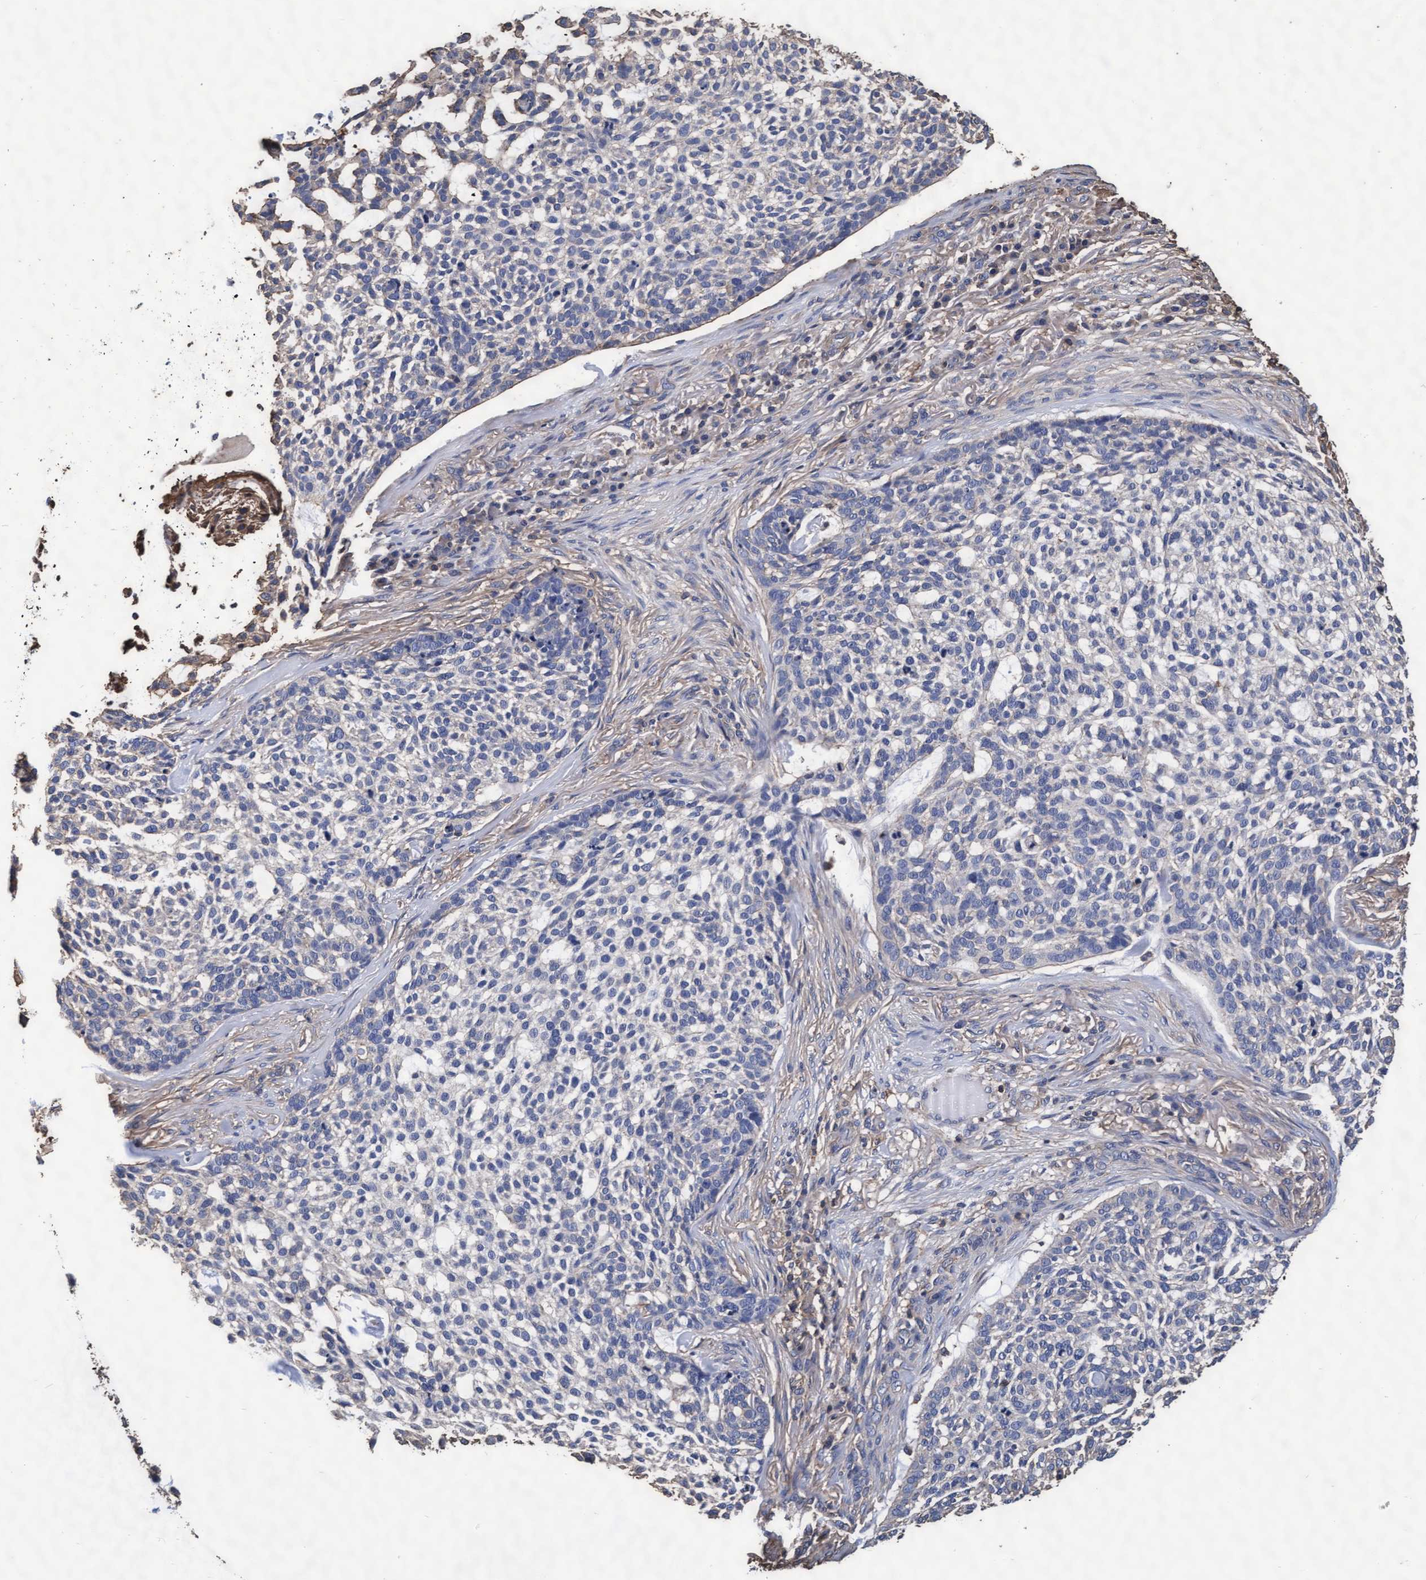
{"staining": {"intensity": "negative", "quantity": "none", "location": "none"}, "tissue": "skin cancer", "cell_type": "Tumor cells", "image_type": "cancer", "snomed": [{"axis": "morphology", "description": "Basal cell carcinoma"}, {"axis": "topography", "description": "Skin"}], "caption": "Tumor cells are negative for protein expression in human skin cancer.", "gene": "GRHPR", "patient": {"sex": "female", "age": 64}}